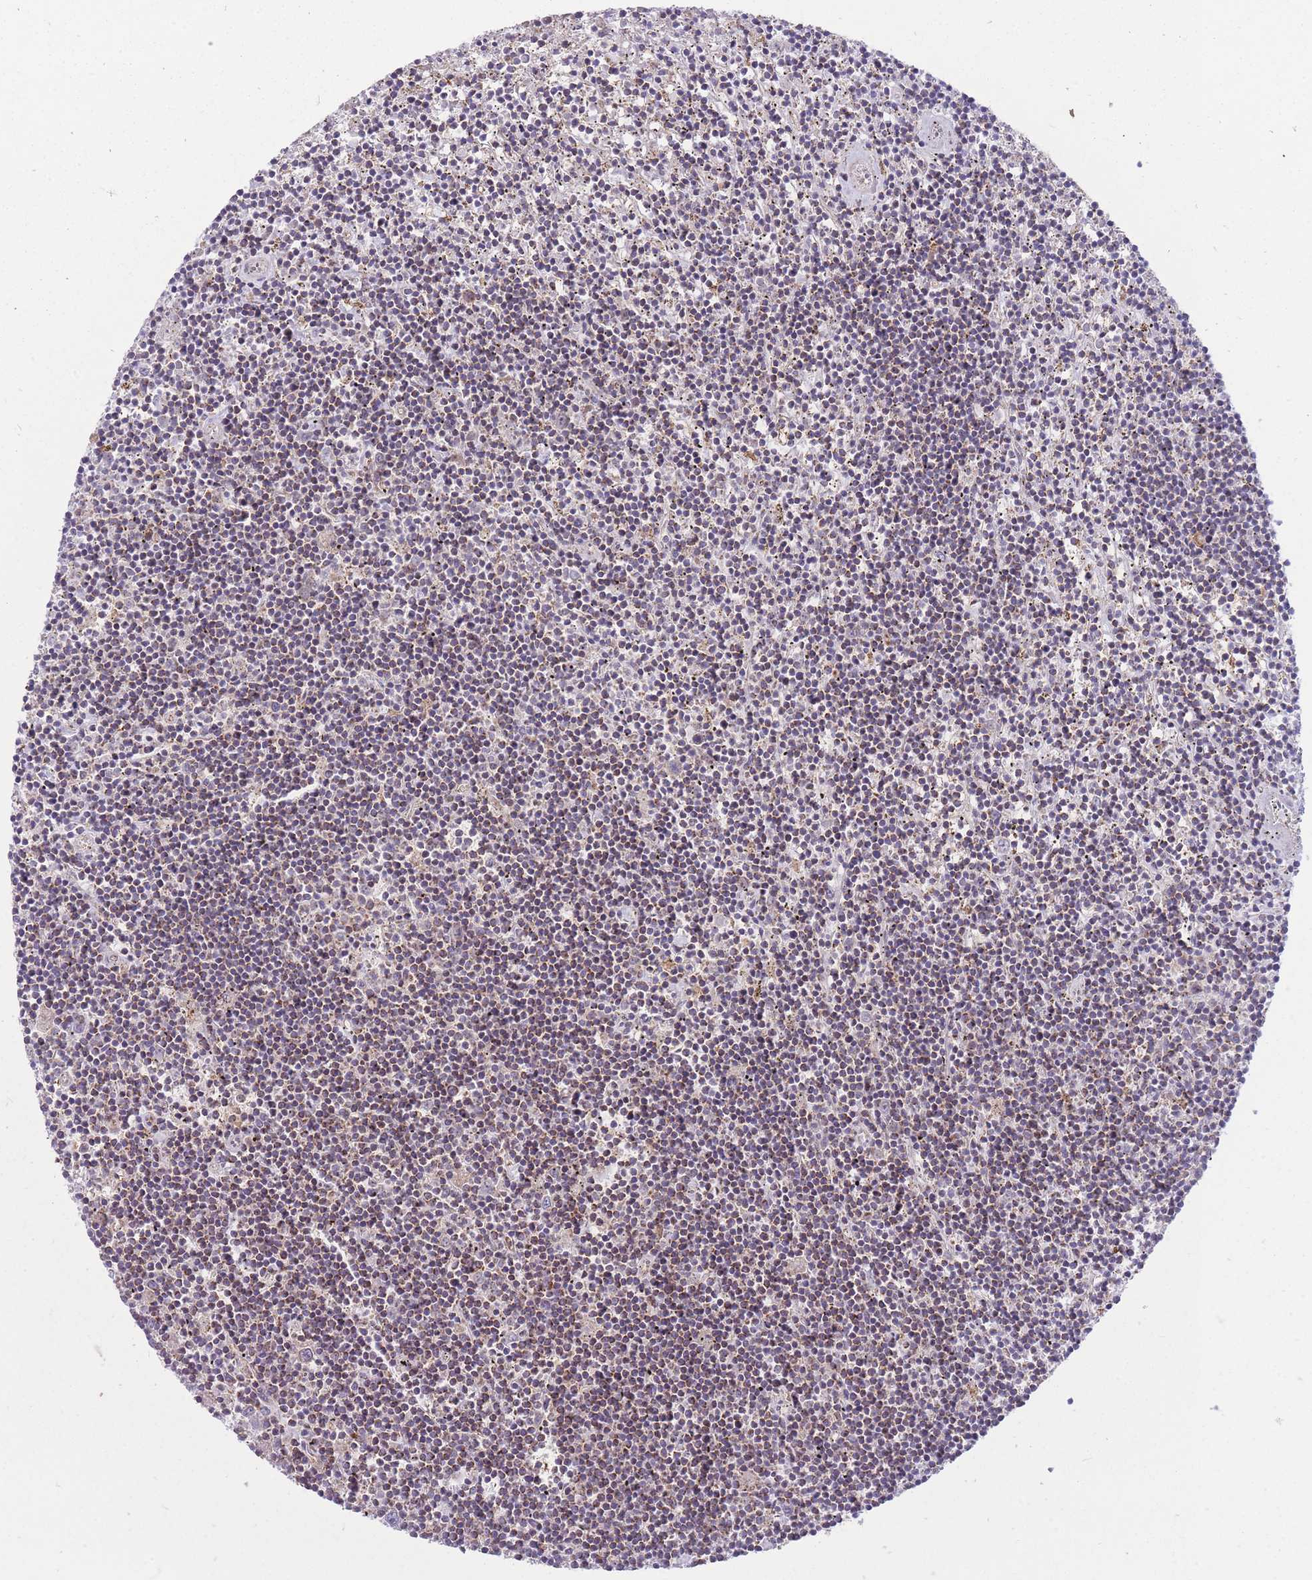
{"staining": {"intensity": "weak", "quantity": "25%-75%", "location": "cytoplasmic/membranous"}, "tissue": "lymphoma", "cell_type": "Tumor cells", "image_type": "cancer", "snomed": [{"axis": "morphology", "description": "Malignant lymphoma, non-Hodgkin's type, Low grade"}, {"axis": "topography", "description": "Spleen"}], "caption": "Immunohistochemical staining of lymphoma reveals weak cytoplasmic/membranous protein staining in about 25%-75% of tumor cells. The protein of interest is shown in brown color, while the nuclei are stained blue.", "gene": "ANKRD10", "patient": {"sex": "male", "age": 76}}